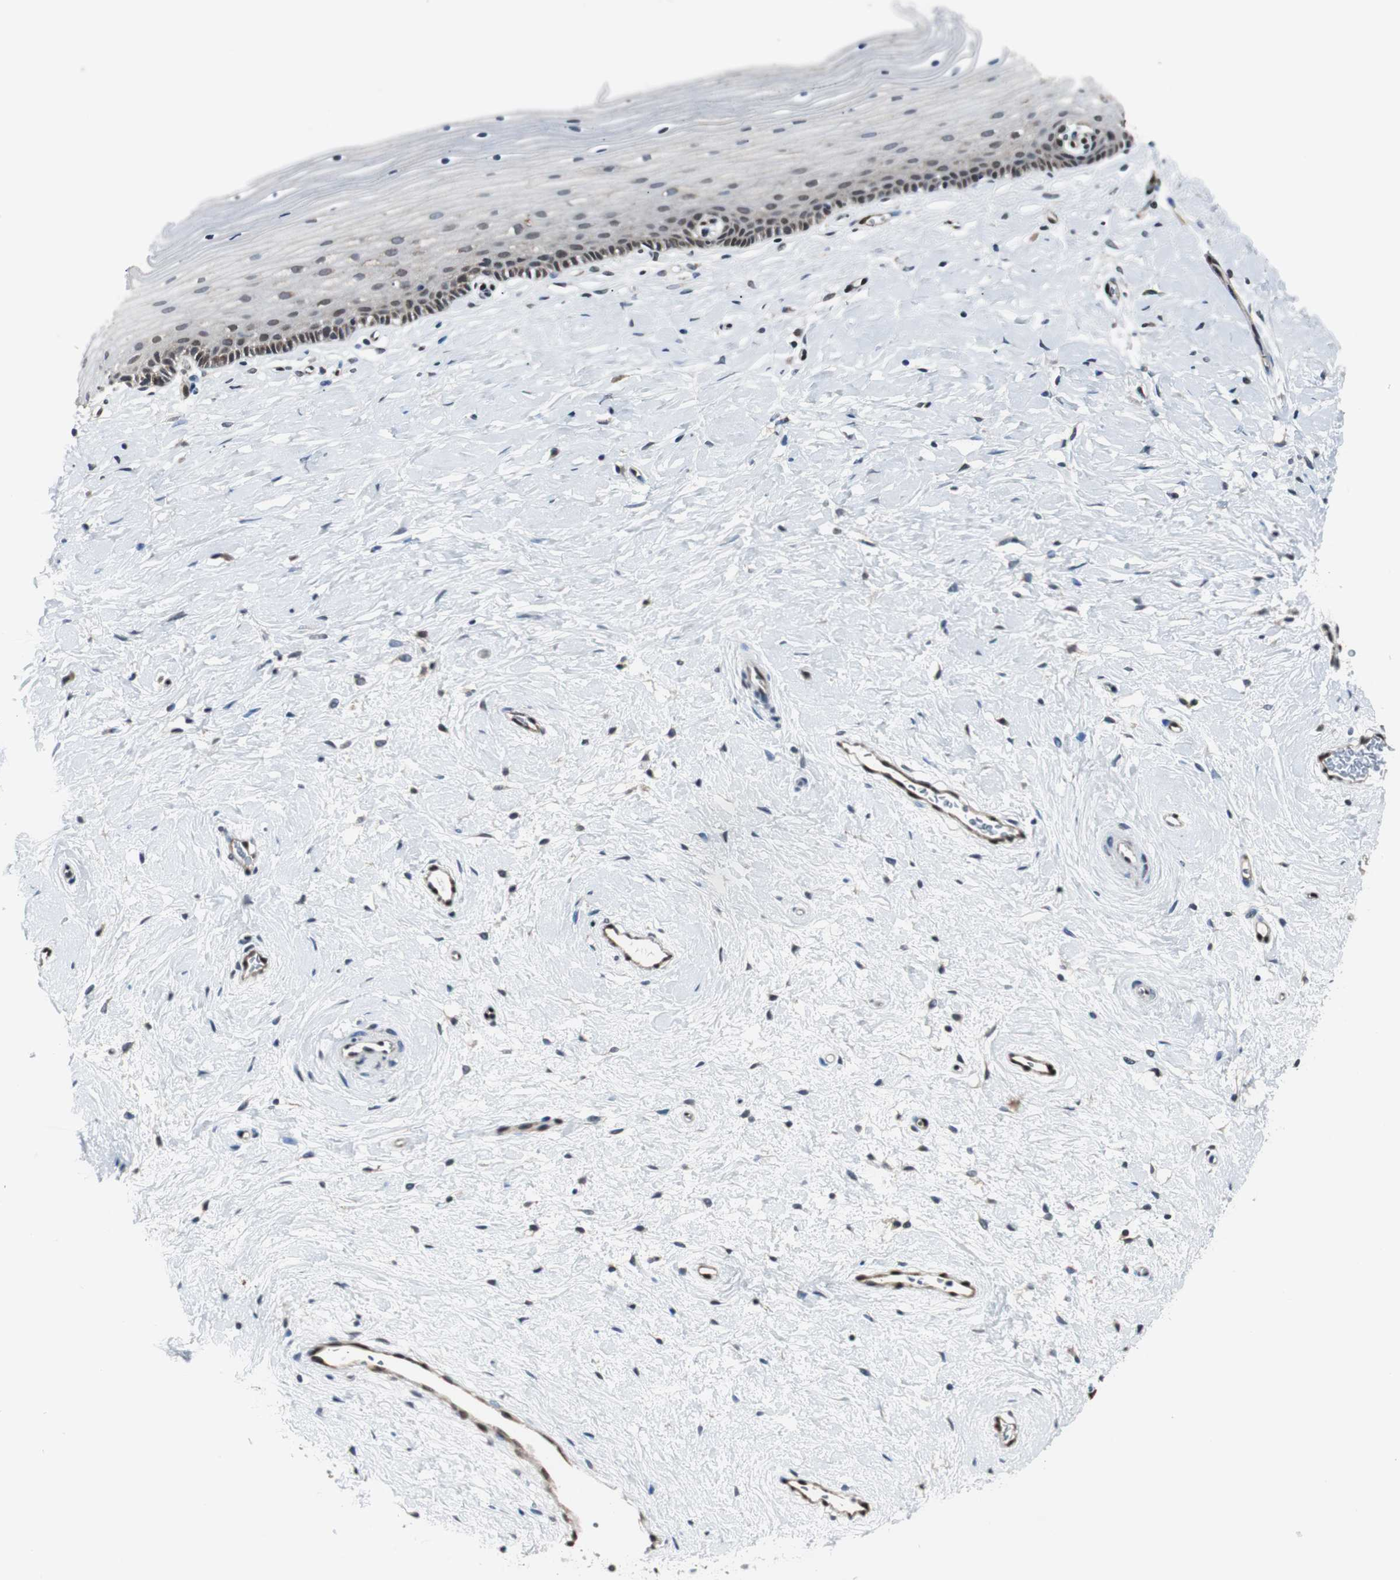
{"staining": {"intensity": "weak", "quantity": "<25%", "location": "cytoplasmic/membranous,nuclear"}, "tissue": "cervix", "cell_type": "Glandular cells", "image_type": "normal", "snomed": [{"axis": "morphology", "description": "Normal tissue, NOS"}, {"axis": "topography", "description": "Cervix"}], "caption": "This micrograph is of unremarkable cervix stained with immunohistochemistry (IHC) to label a protein in brown with the nuclei are counter-stained blue. There is no positivity in glandular cells. (Immunohistochemistry (ihc), brightfield microscopy, high magnification).", "gene": "SMAD1", "patient": {"sex": "female", "age": 39}}